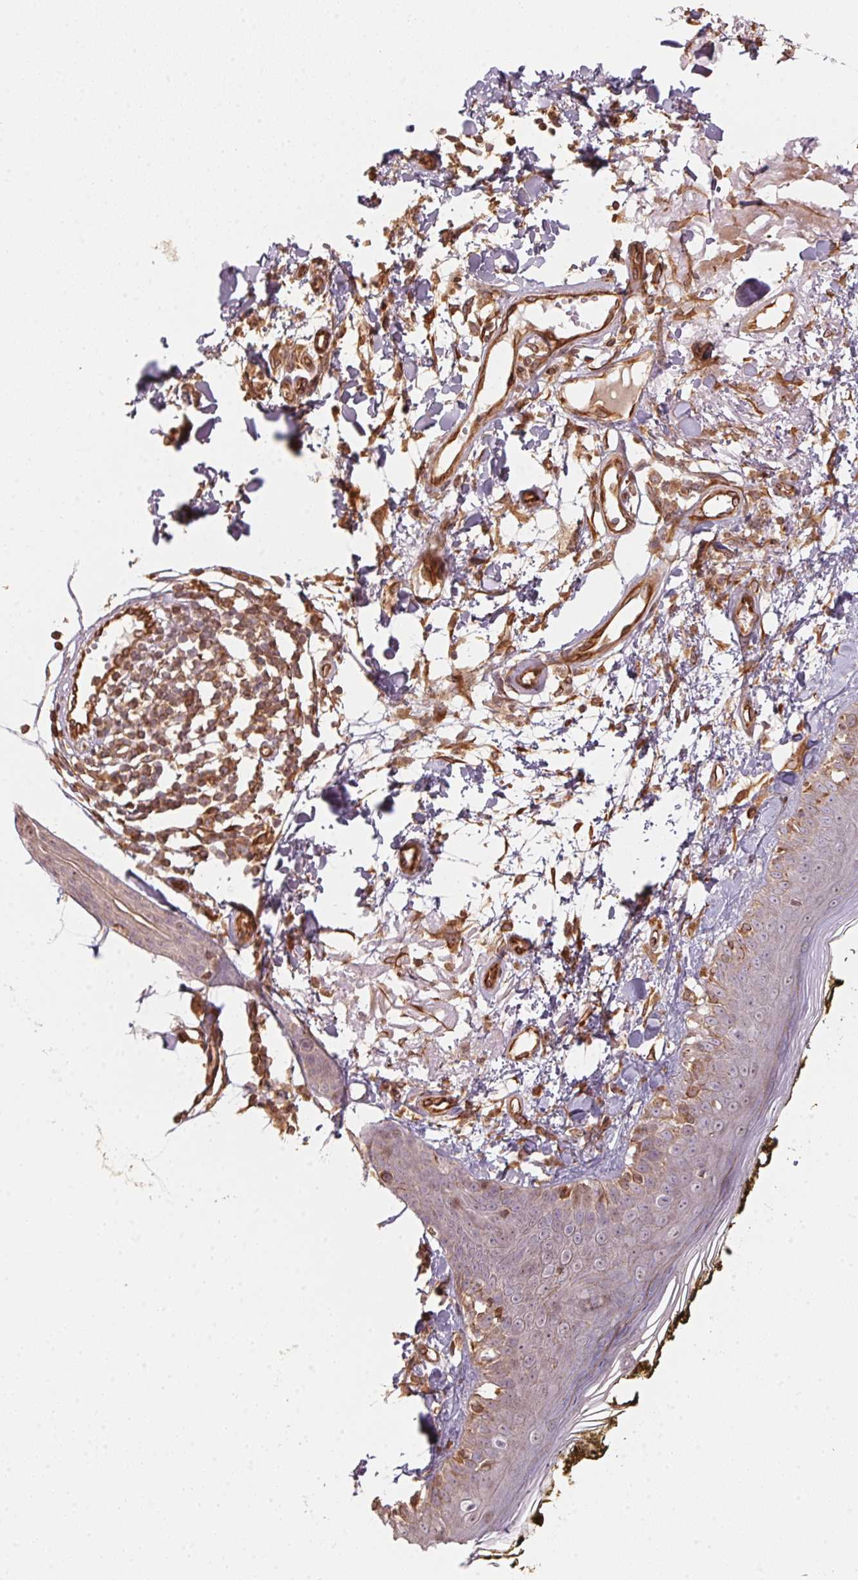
{"staining": {"intensity": "moderate", "quantity": ">75%", "location": "cytoplasmic/membranous"}, "tissue": "skin", "cell_type": "Fibroblasts", "image_type": "normal", "snomed": [{"axis": "morphology", "description": "Normal tissue, NOS"}, {"axis": "topography", "description": "Skin"}], "caption": "IHC photomicrograph of unremarkable skin: human skin stained using immunohistochemistry demonstrates medium levels of moderate protein expression localized specifically in the cytoplasmic/membranous of fibroblasts, appearing as a cytoplasmic/membranous brown color.", "gene": "FOXR2", "patient": {"sex": "male", "age": 76}}